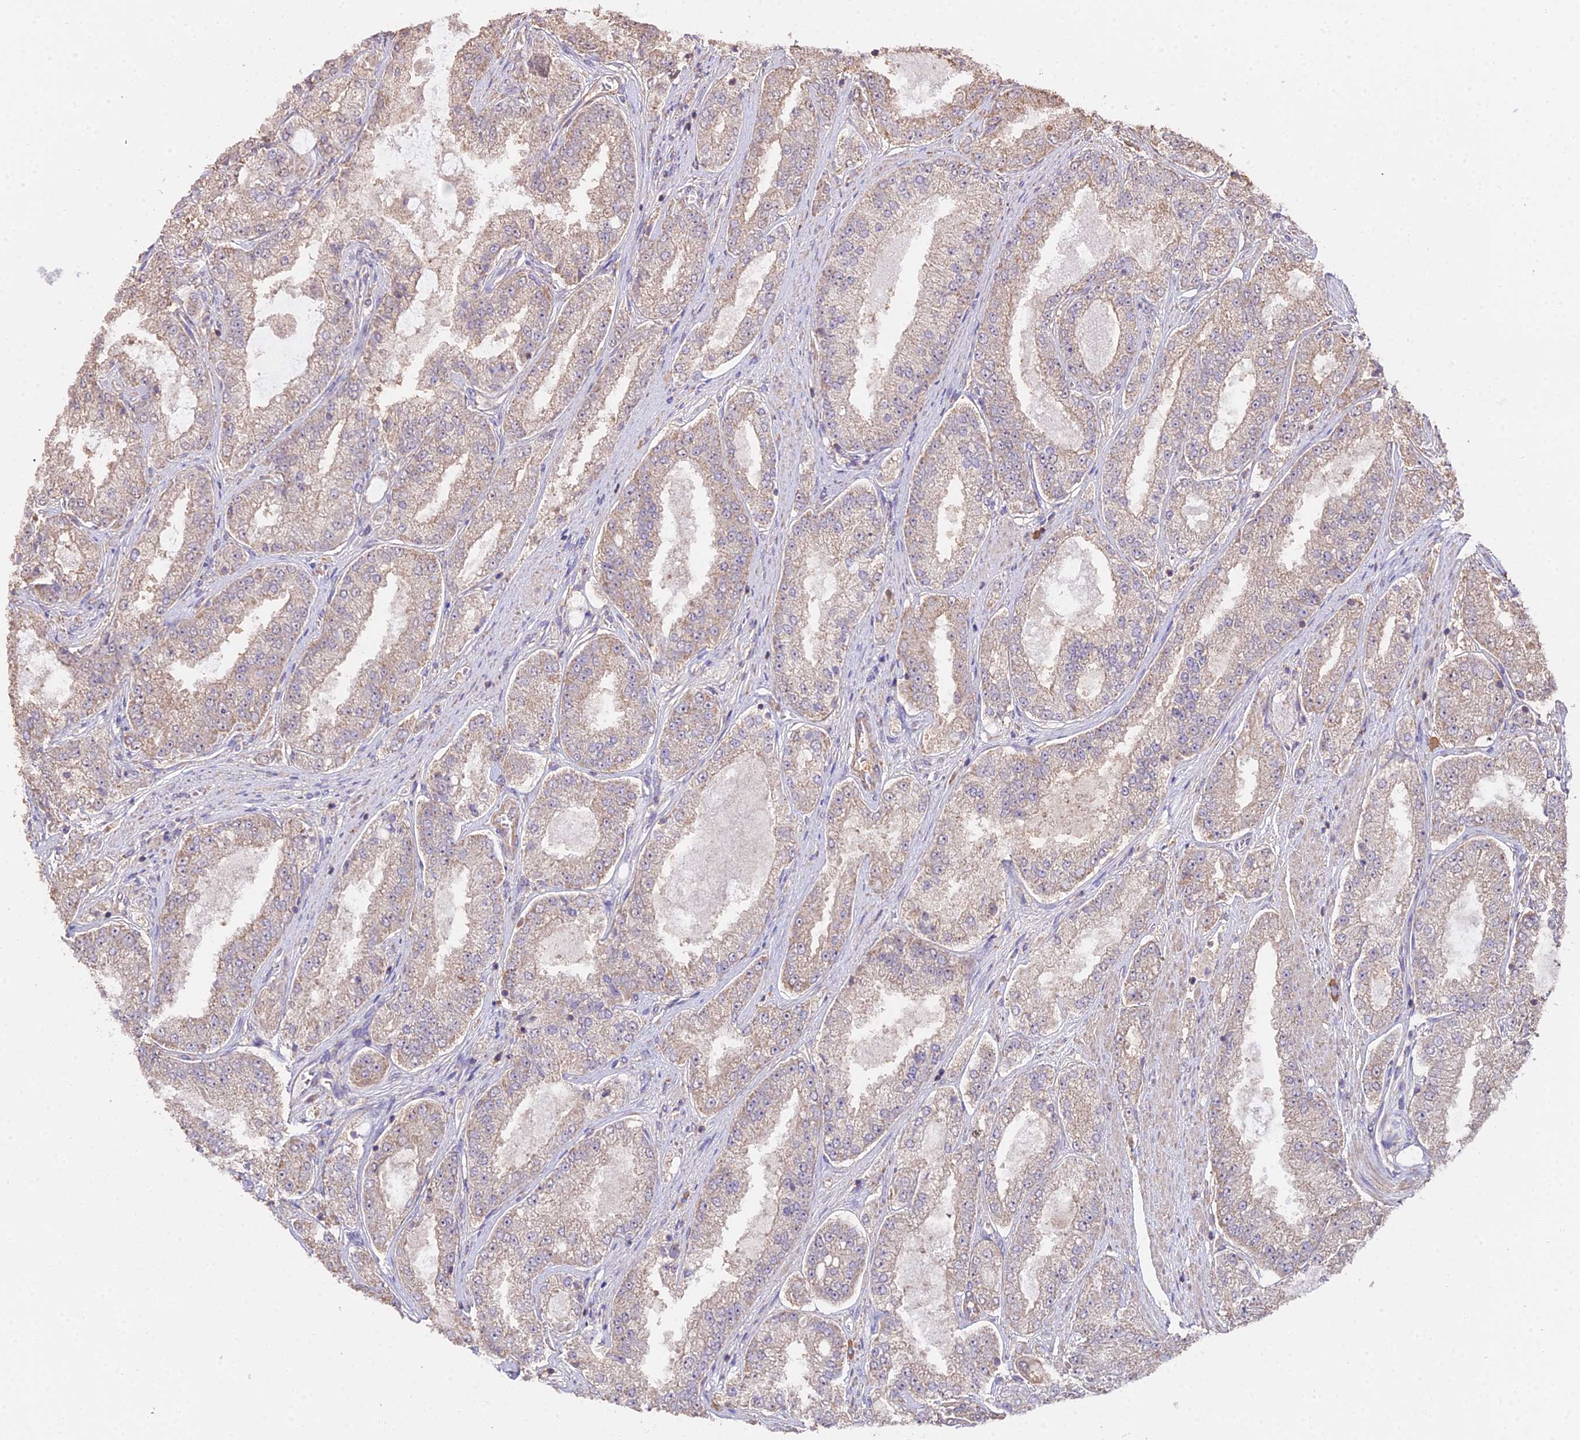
{"staining": {"intensity": "weak", "quantity": "25%-75%", "location": "cytoplasmic/membranous"}, "tissue": "prostate cancer", "cell_type": "Tumor cells", "image_type": "cancer", "snomed": [{"axis": "morphology", "description": "Adenocarcinoma, High grade"}, {"axis": "topography", "description": "Prostate"}], "caption": "High-power microscopy captured an immunohistochemistry histopathology image of prostate cancer (high-grade adenocarcinoma), revealing weak cytoplasmic/membranous staining in approximately 25%-75% of tumor cells. (Brightfield microscopy of DAB IHC at high magnification).", "gene": "METTL13", "patient": {"sex": "male", "age": 71}}